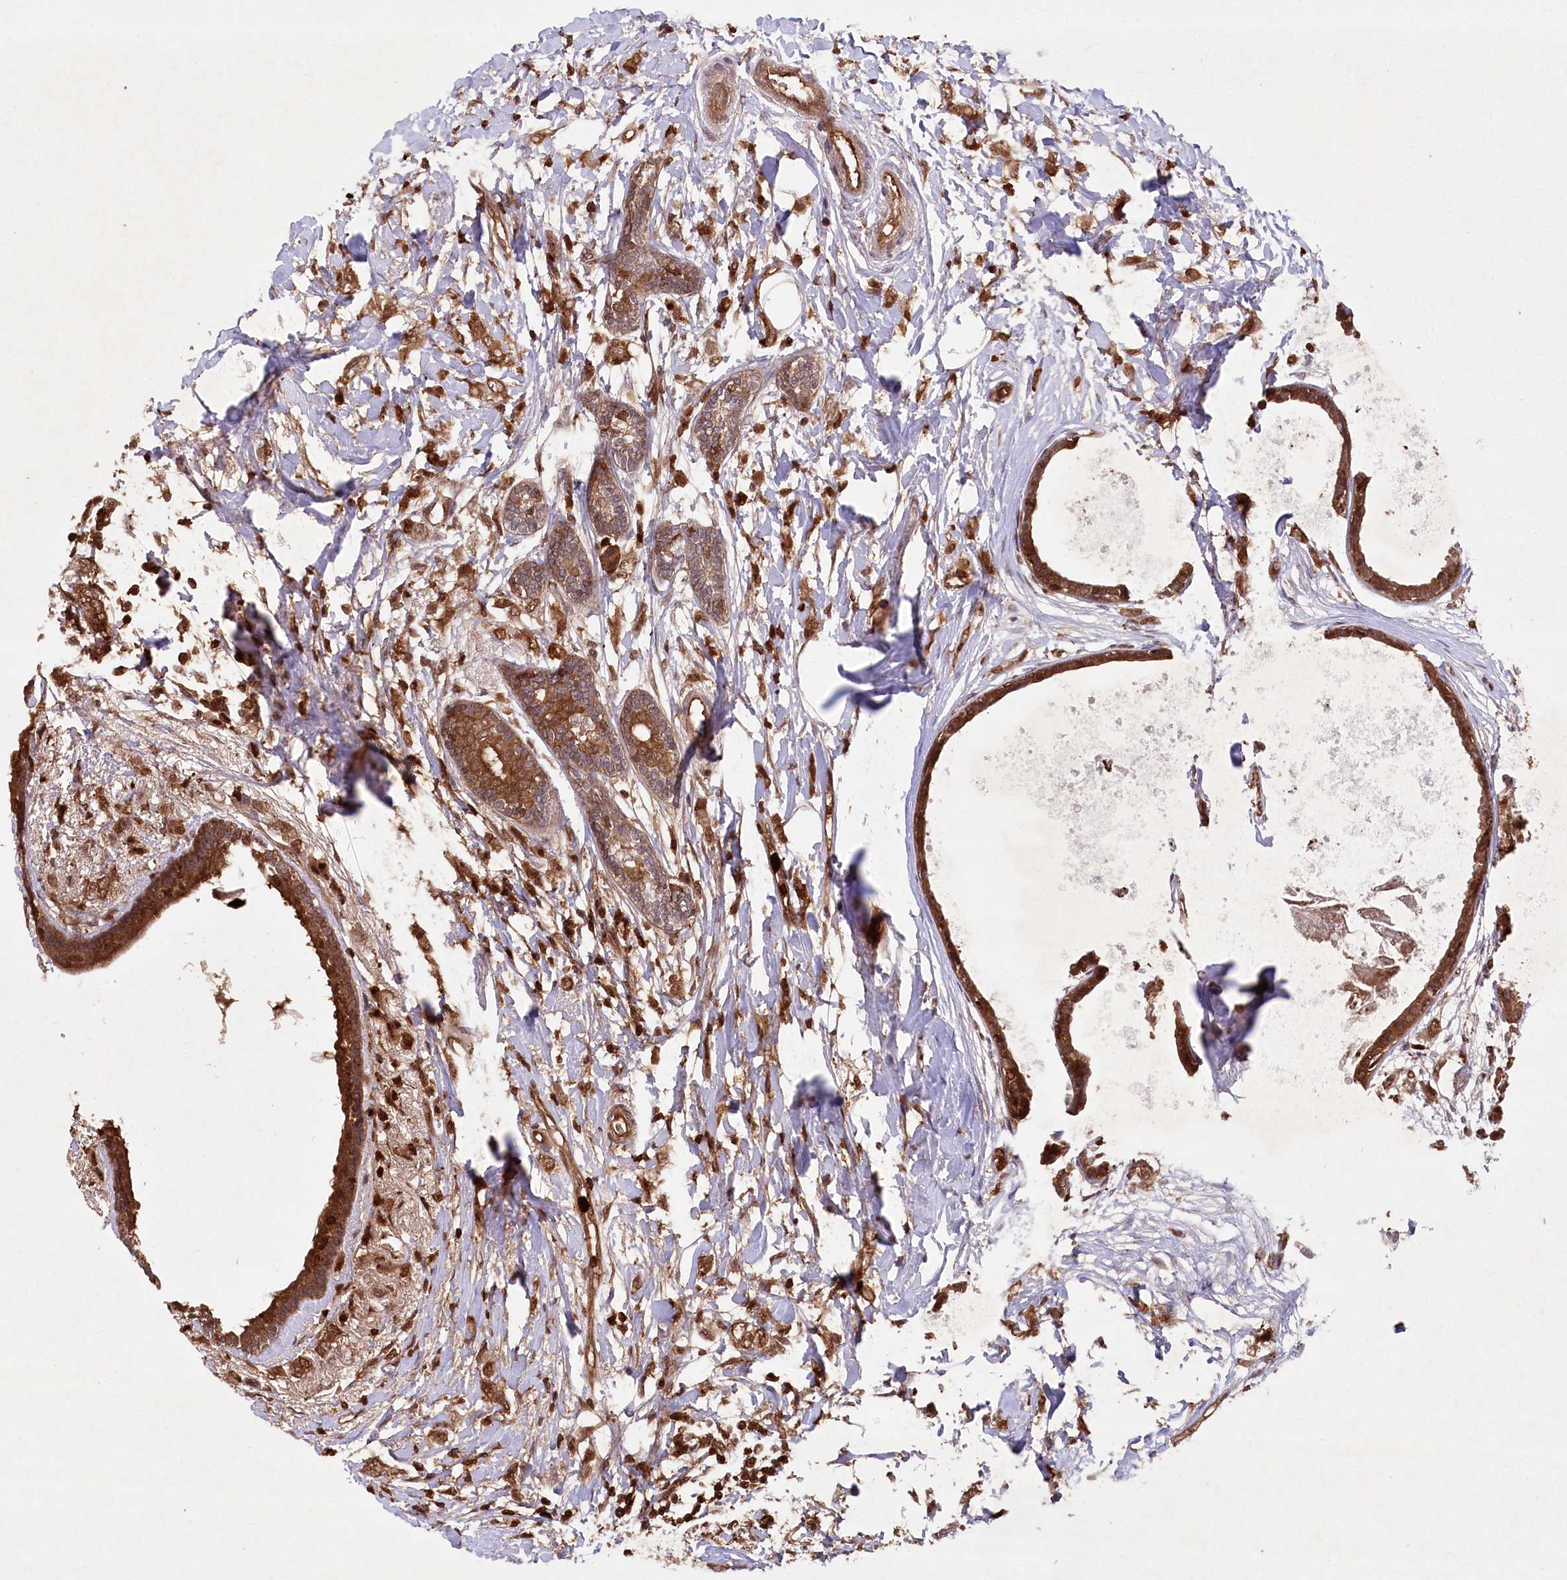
{"staining": {"intensity": "moderate", "quantity": ">75%", "location": "cytoplasmic/membranous"}, "tissue": "breast cancer", "cell_type": "Tumor cells", "image_type": "cancer", "snomed": [{"axis": "morphology", "description": "Normal tissue, NOS"}, {"axis": "morphology", "description": "Lobular carcinoma"}, {"axis": "topography", "description": "Breast"}], "caption": "Breast lobular carcinoma stained for a protein (brown) shows moderate cytoplasmic/membranous positive expression in approximately >75% of tumor cells.", "gene": "LSG1", "patient": {"sex": "female", "age": 47}}